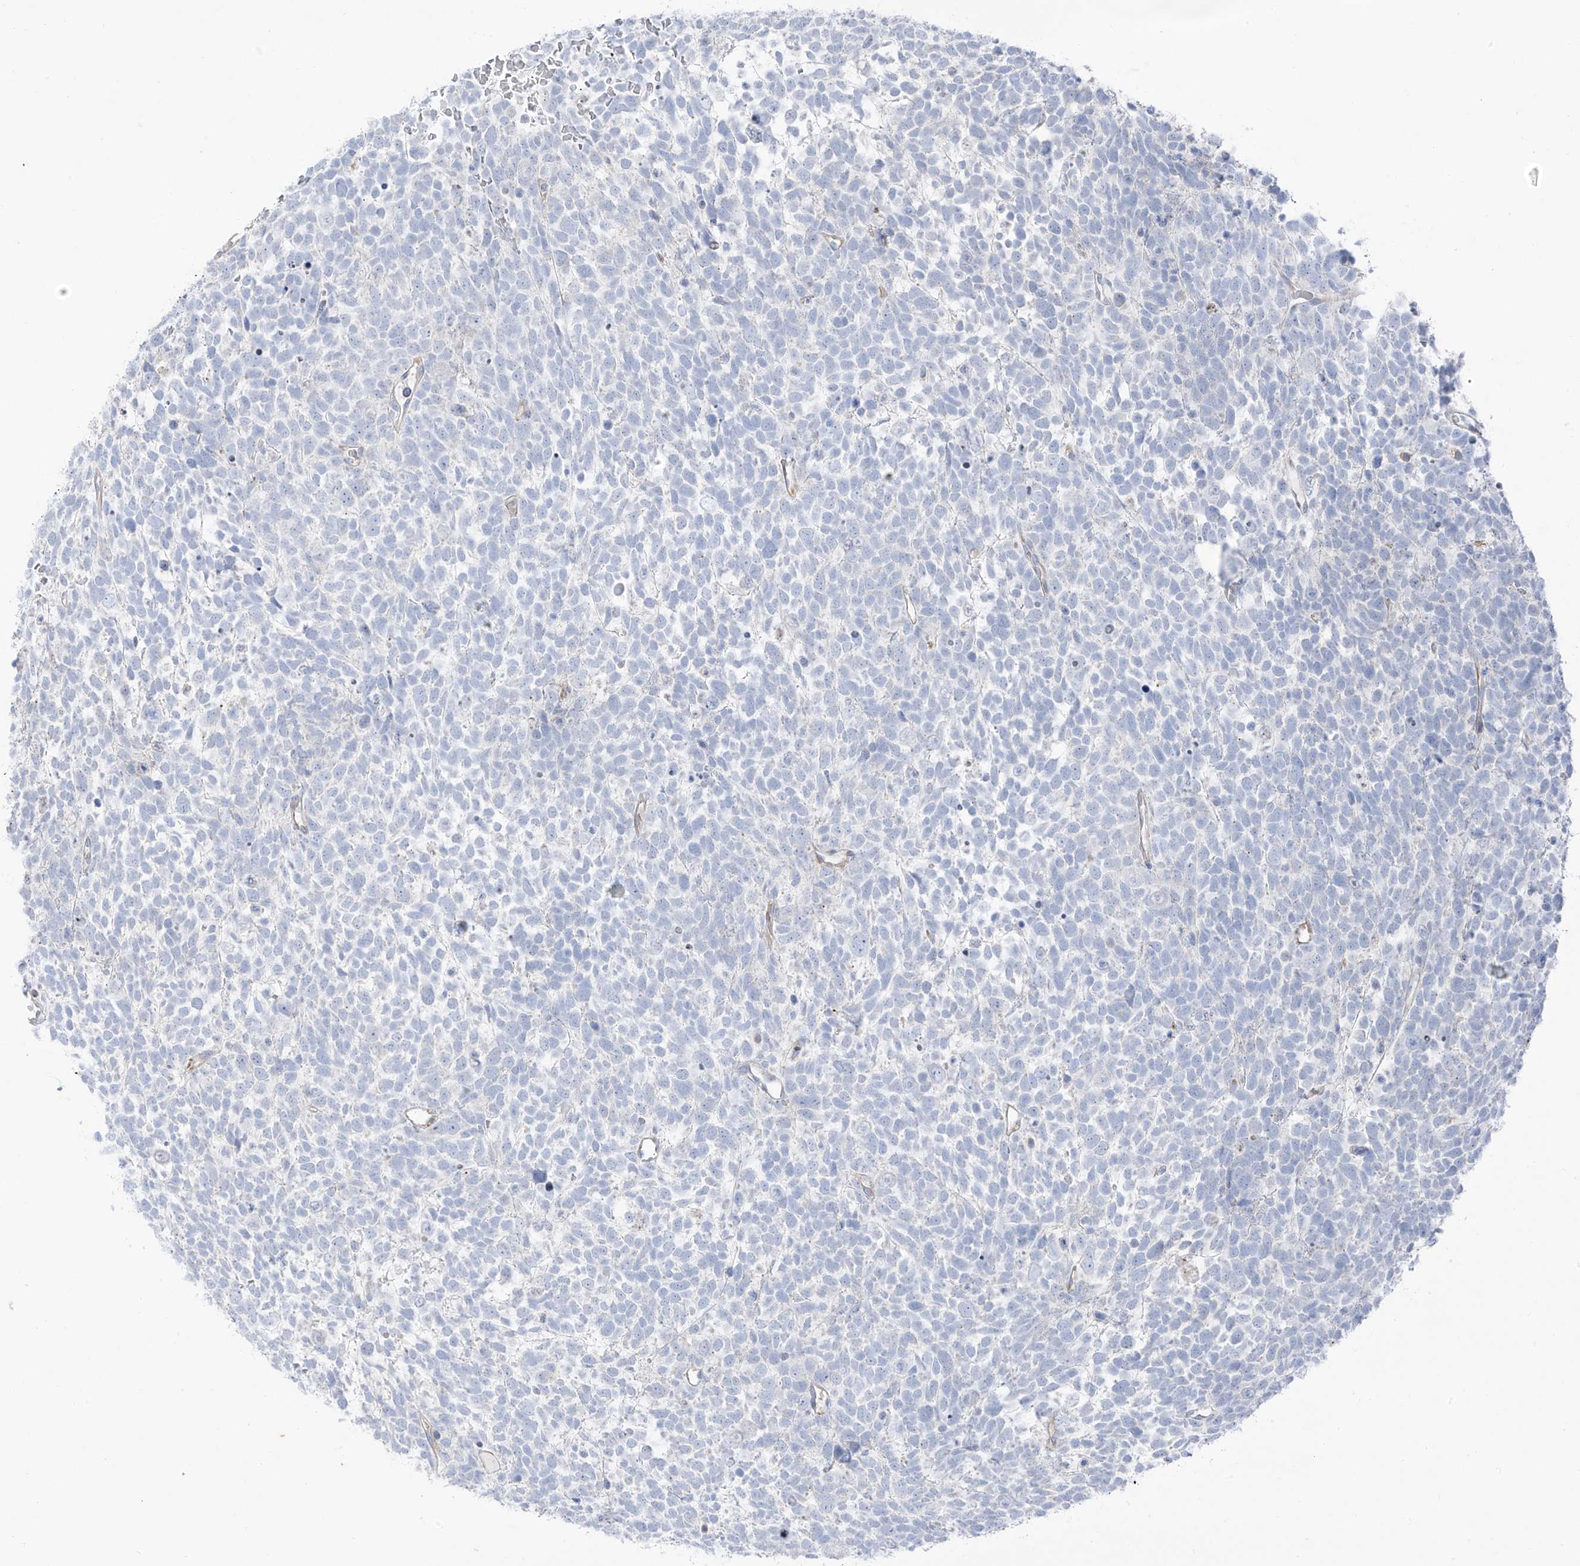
{"staining": {"intensity": "negative", "quantity": "none", "location": "none"}, "tissue": "urothelial cancer", "cell_type": "Tumor cells", "image_type": "cancer", "snomed": [{"axis": "morphology", "description": "Urothelial carcinoma, High grade"}, {"axis": "topography", "description": "Urinary bladder"}], "caption": "This is a image of immunohistochemistry staining of urothelial cancer, which shows no positivity in tumor cells.", "gene": "TAL2", "patient": {"sex": "female", "age": 82}}